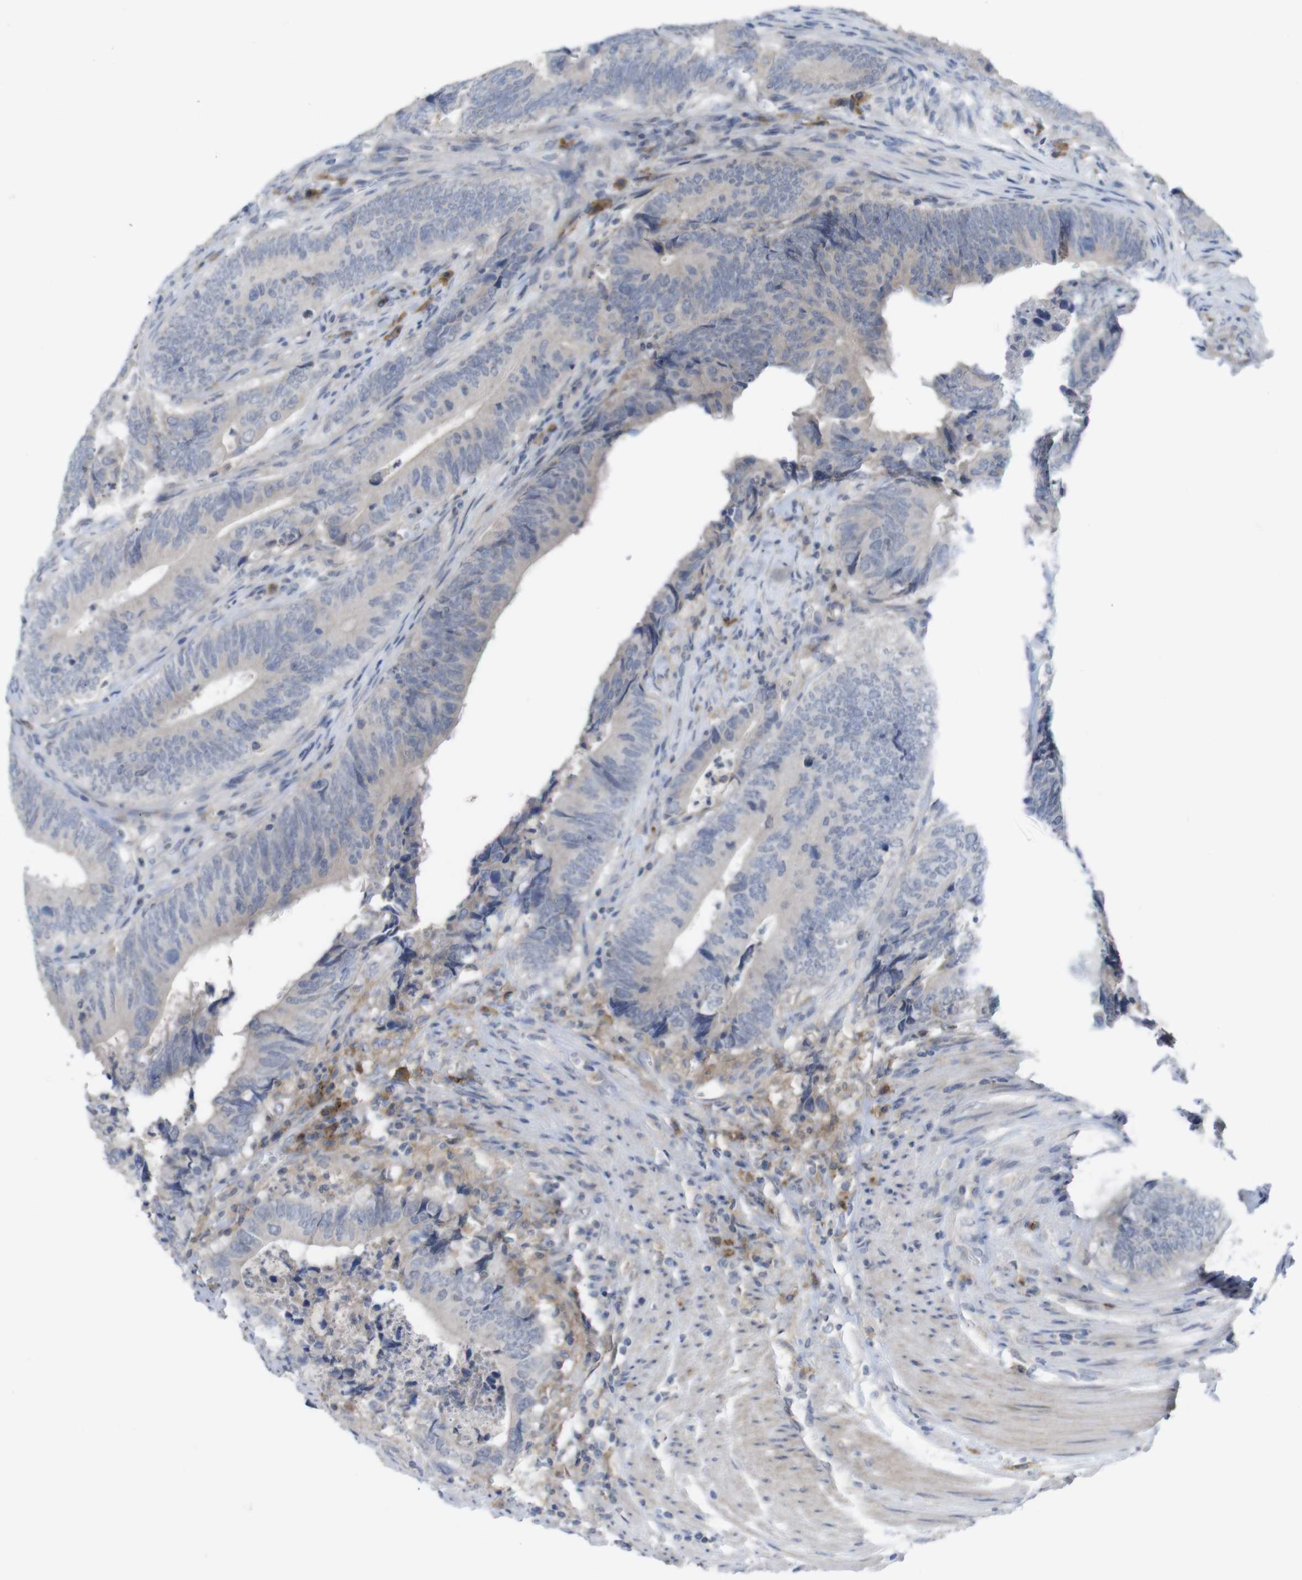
{"staining": {"intensity": "weak", "quantity": "<25%", "location": "cytoplasmic/membranous"}, "tissue": "colorectal cancer", "cell_type": "Tumor cells", "image_type": "cancer", "snomed": [{"axis": "morphology", "description": "Normal tissue, NOS"}, {"axis": "morphology", "description": "Adenocarcinoma, NOS"}, {"axis": "topography", "description": "Colon"}], "caption": "Immunohistochemistry (IHC) of colorectal cancer shows no positivity in tumor cells. The staining is performed using DAB brown chromogen with nuclei counter-stained in using hematoxylin.", "gene": "SLAMF7", "patient": {"sex": "male", "age": 56}}